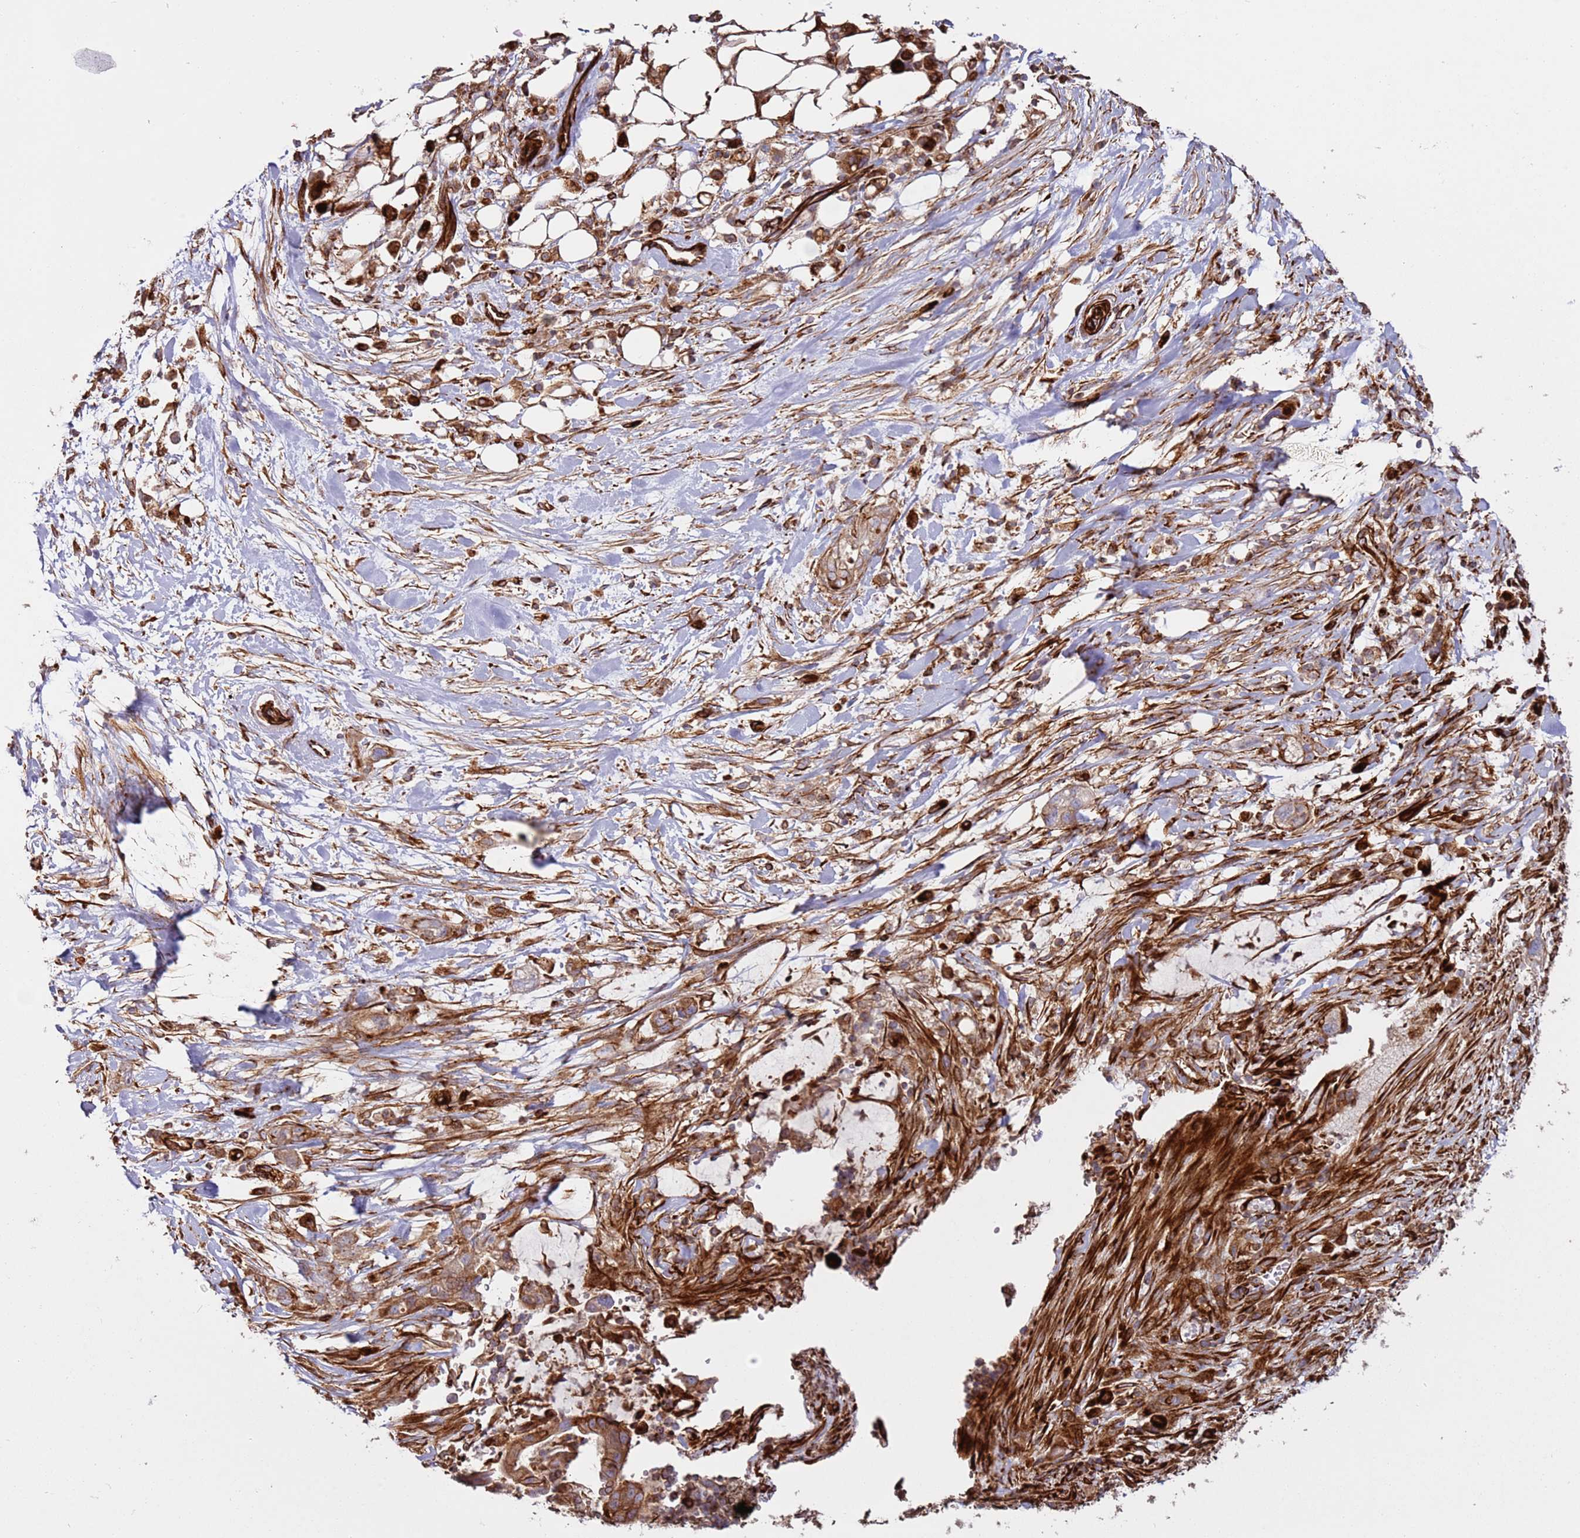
{"staining": {"intensity": "moderate", "quantity": ">75%", "location": "cytoplasmic/membranous"}, "tissue": "pancreatic cancer", "cell_type": "Tumor cells", "image_type": "cancer", "snomed": [{"axis": "morphology", "description": "Adenocarcinoma, NOS"}, {"axis": "topography", "description": "Pancreas"}], "caption": "Protein positivity by IHC reveals moderate cytoplasmic/membranous positivity in about >75% of tumor cells in adenocarcinoma (pancreatic). (Brightfield microscopy of DAB IHC at high magnification).", "gene": "MRGPRE", "patient": {"sex": "male", "age": 44}}